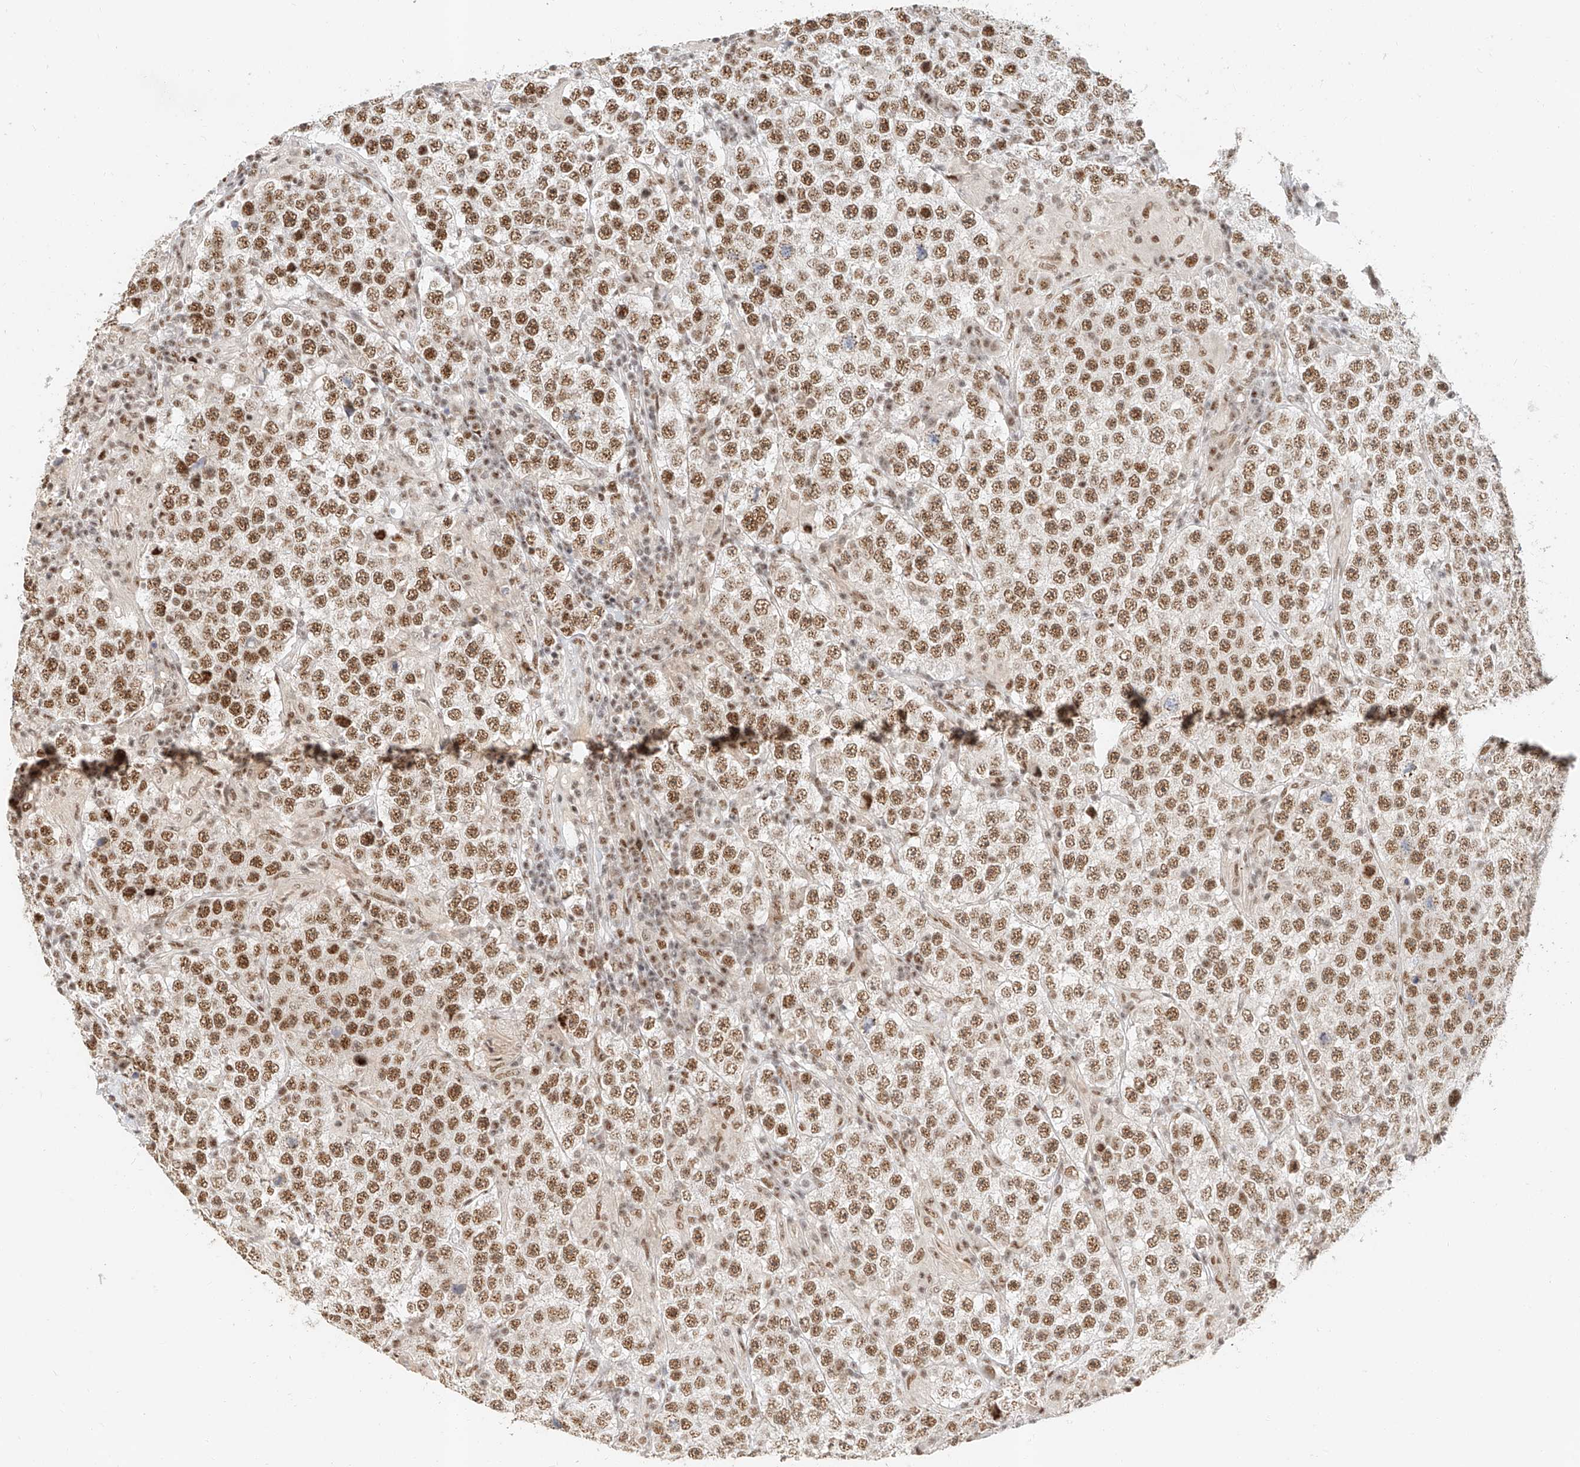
{"staining": {"intensity": "moderate", "quantity": ">75%", "location": "nuclear"}, "tissue": "testis cancer", "cell_type": "Tumor cells", "image_type": "cancer", "snomed": [{"axis": "morphology", "description": "Normal tissue, NOS"}, {"axis": "morphology", "description": "Urothelial carcinoma, High grade"}, {"axis": "morphology", "description": "Seminoma, NOS"}, {"axis": "morphology", "description": "Carcinoma, Embryonal, NOS"}, {"axis": "topography", "description": "Urinary bladder"}, {"axis": "topography", "description": "Testis"}], "caption": "High-magnification brightfield microscopy of urothelial carcinoma (high-grade) (testis) stained with DAB (brown) and counterstained with hematoxylin (blue). tumor cells exhibit moderate nuclear staining is identified in approximately>75% of cells. (Stains: DAB (3,3'-diaminobenzidine) in brown, nuclei in blue, Microscopy: brightfield microscopy at high magnification).", "gene": "CXorf58", "patient": {"sex": "male", "age": 41}}